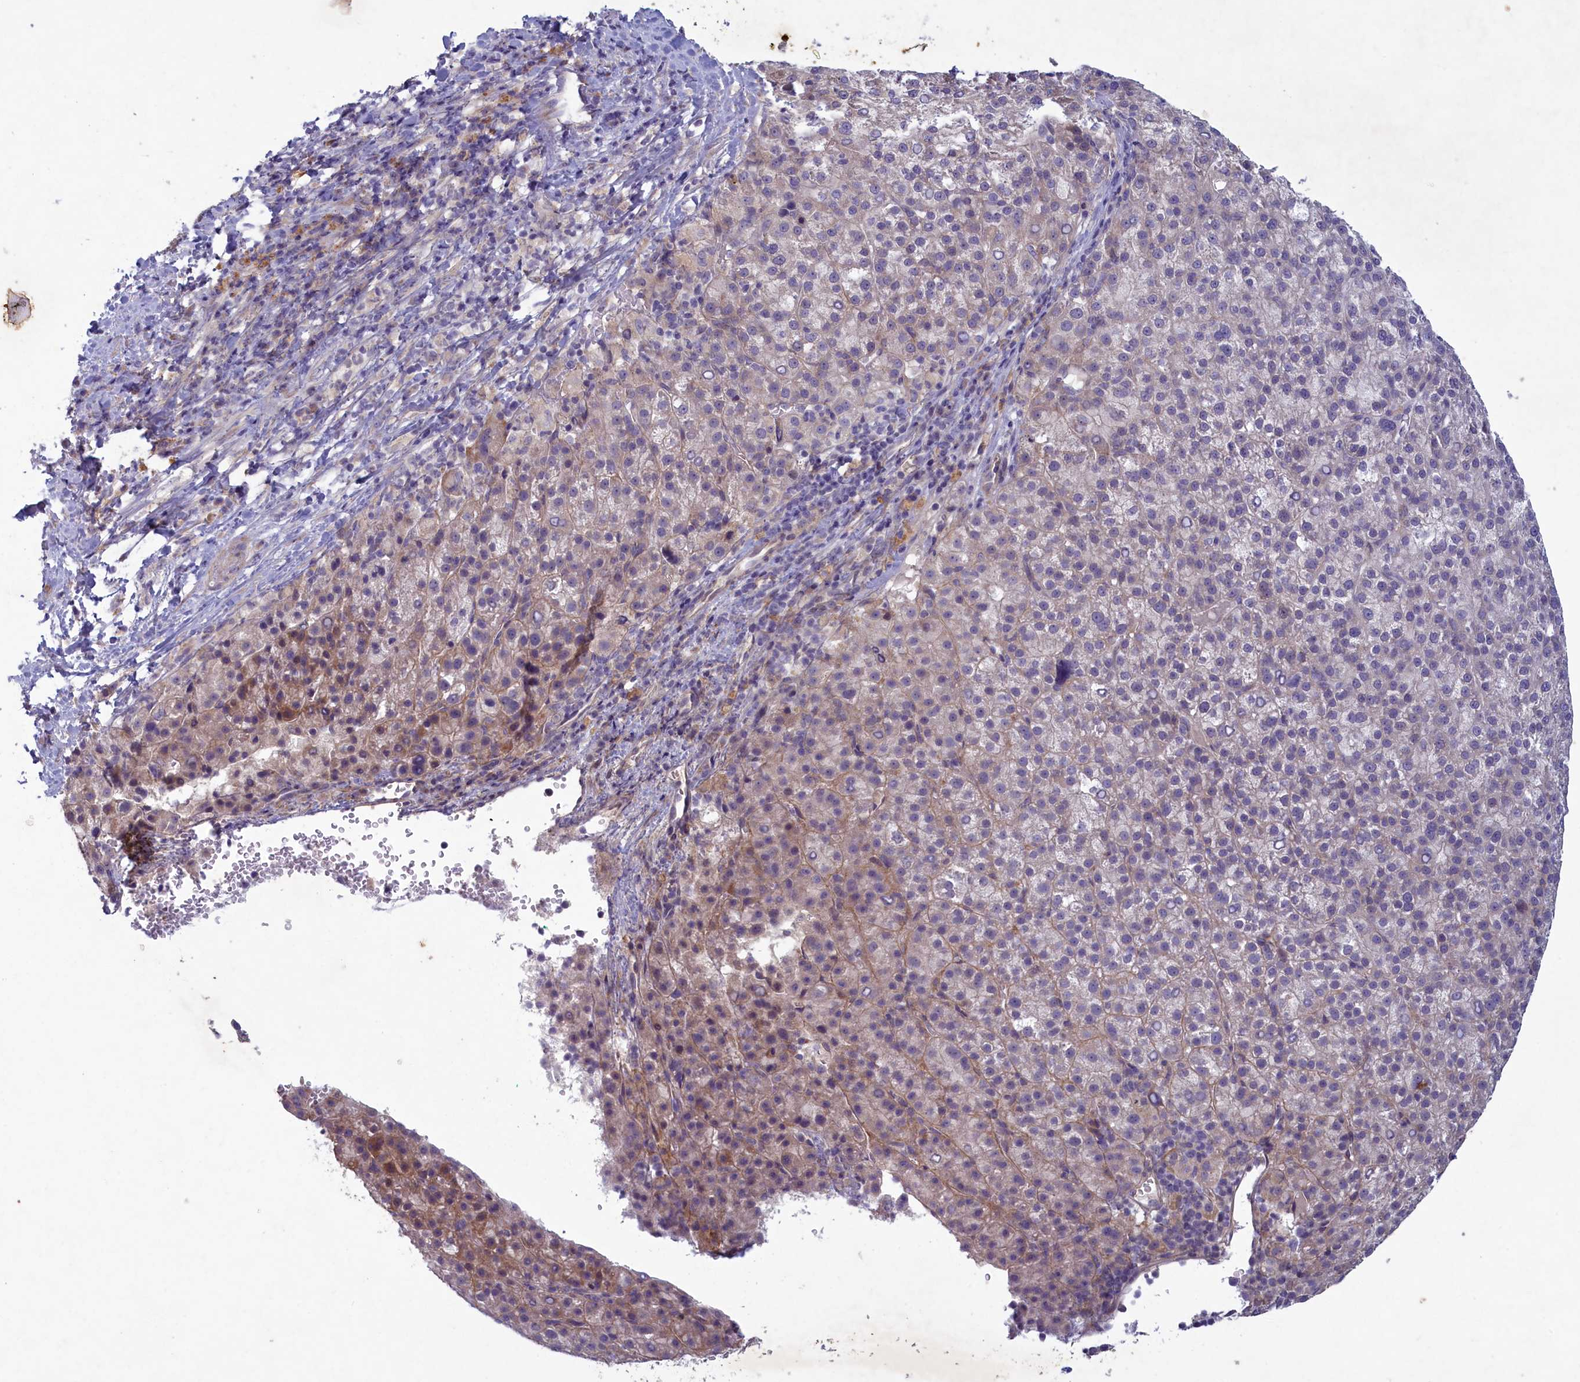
{"staining": {"intensity": "weak", "quantity": "25%-75%", "location": "cytoplasmic/membranous"}, "tissue": "liver cancer", "cell_type": "Tumor cells", "image_type": "cancer", "snomed": [{"axis": "morphology", "description": "Carcinoma, Hepatocellular, NOS"}, {"axis": "topography", "description": "Liver"}], "caption": "Human liver hepatocellular carcinoma stained with a brown dye shows weak cytoplasmic/membranous positive positivity in about 25%-75% of tumor cells.", "gene": "PLEKHG6", "patient": {"sex": "female", "age": 58}}